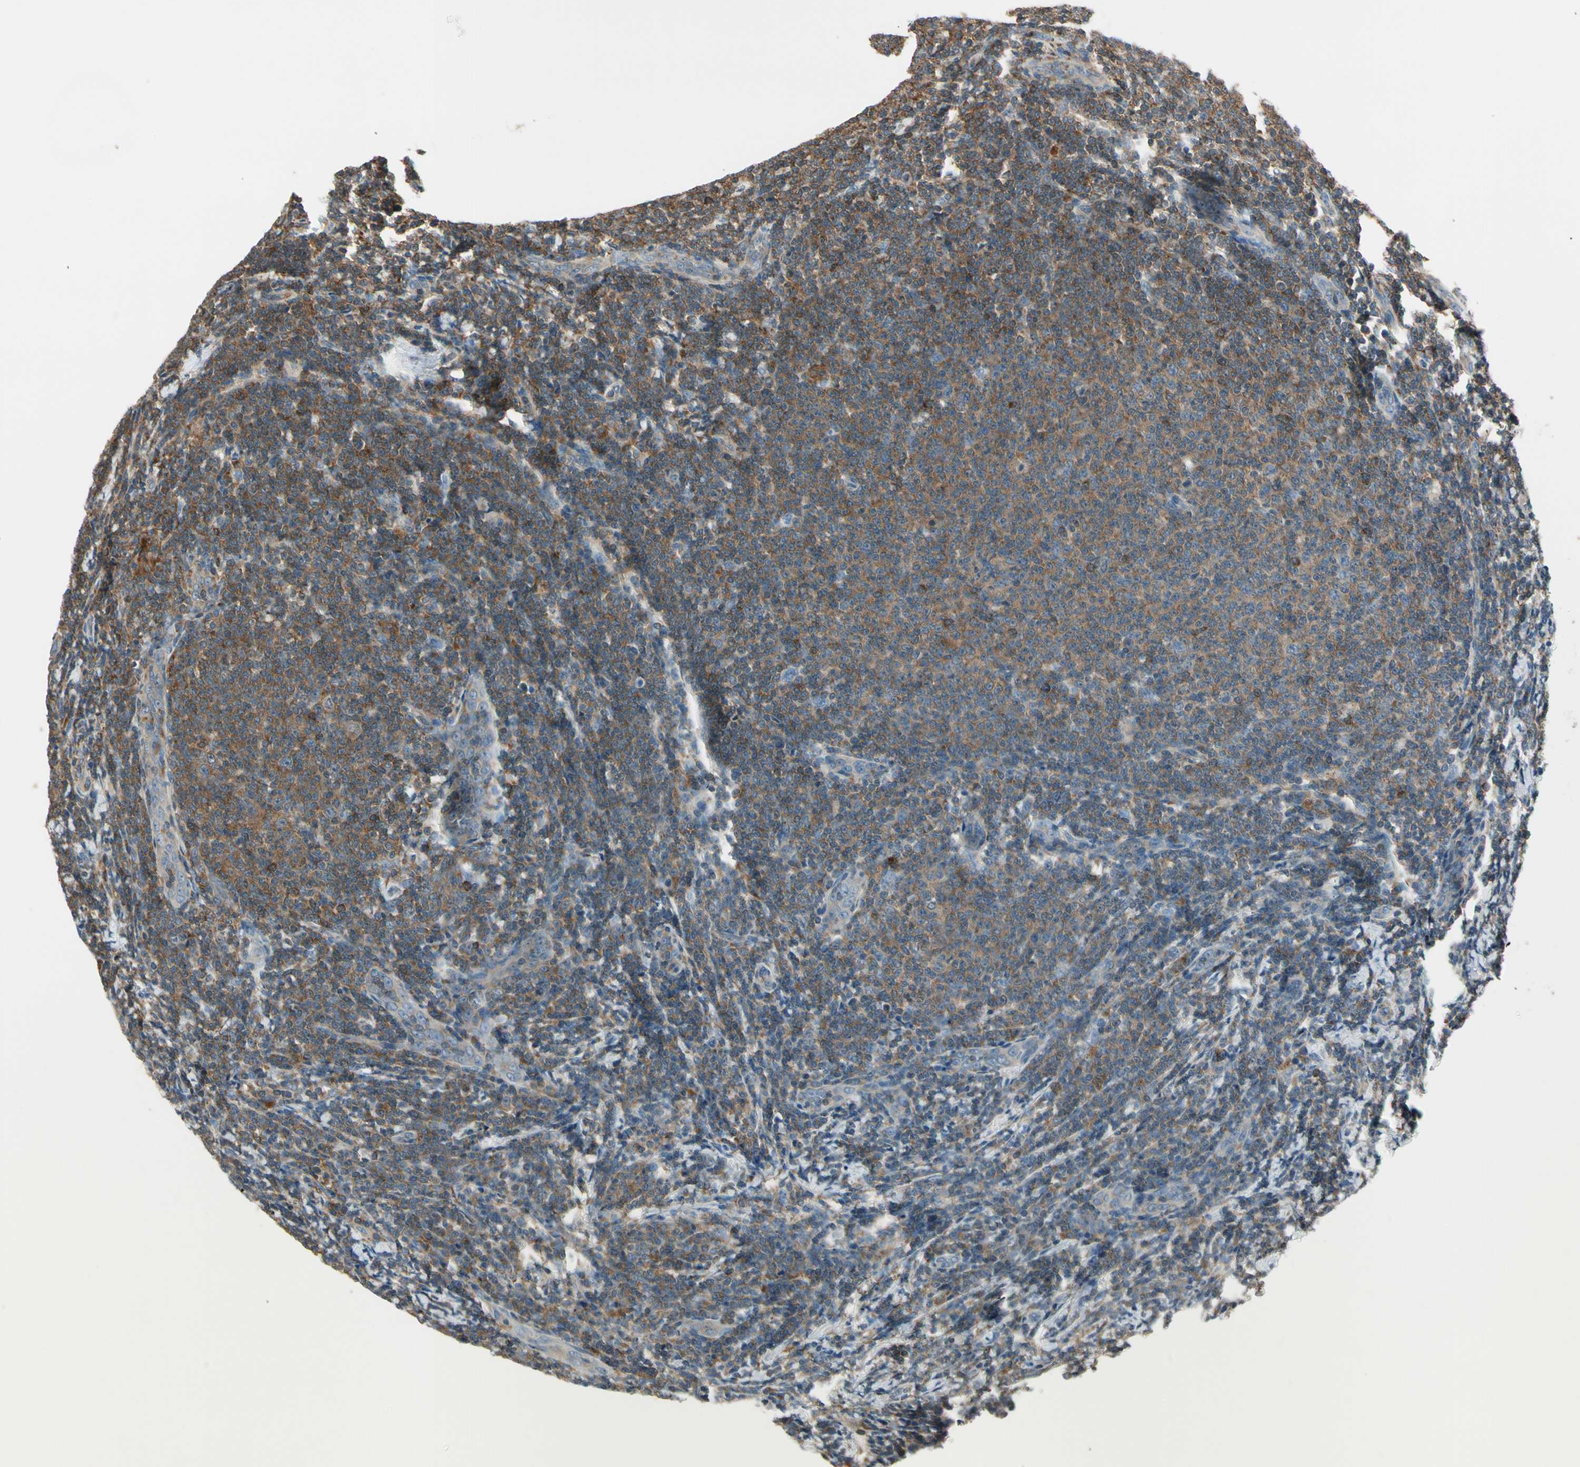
{"staining": {"intensity": "strong", "quantity": ">75%", "location": "cytoplasmic/membranous"}, "tissue": "lymphoma", "cell_type": "Tumor cells", "image_type": "cancer", "snomed": [{"axis": "morphology", "description": "Malignant lymphoma, non-Hodgkin's type, Low grade"}, {"axis": "topography", "description": "Lymph node"}], "caption": "Brown immunohistochemical staining in human low-grade malignant lymphoma, non-Hodgkin's type exhibits strong cytoplasmic/membranous expression in approximately >75% of tumor cells.", "gene": "OXSR1", "patient": {"sex": "male", "age": 66}}